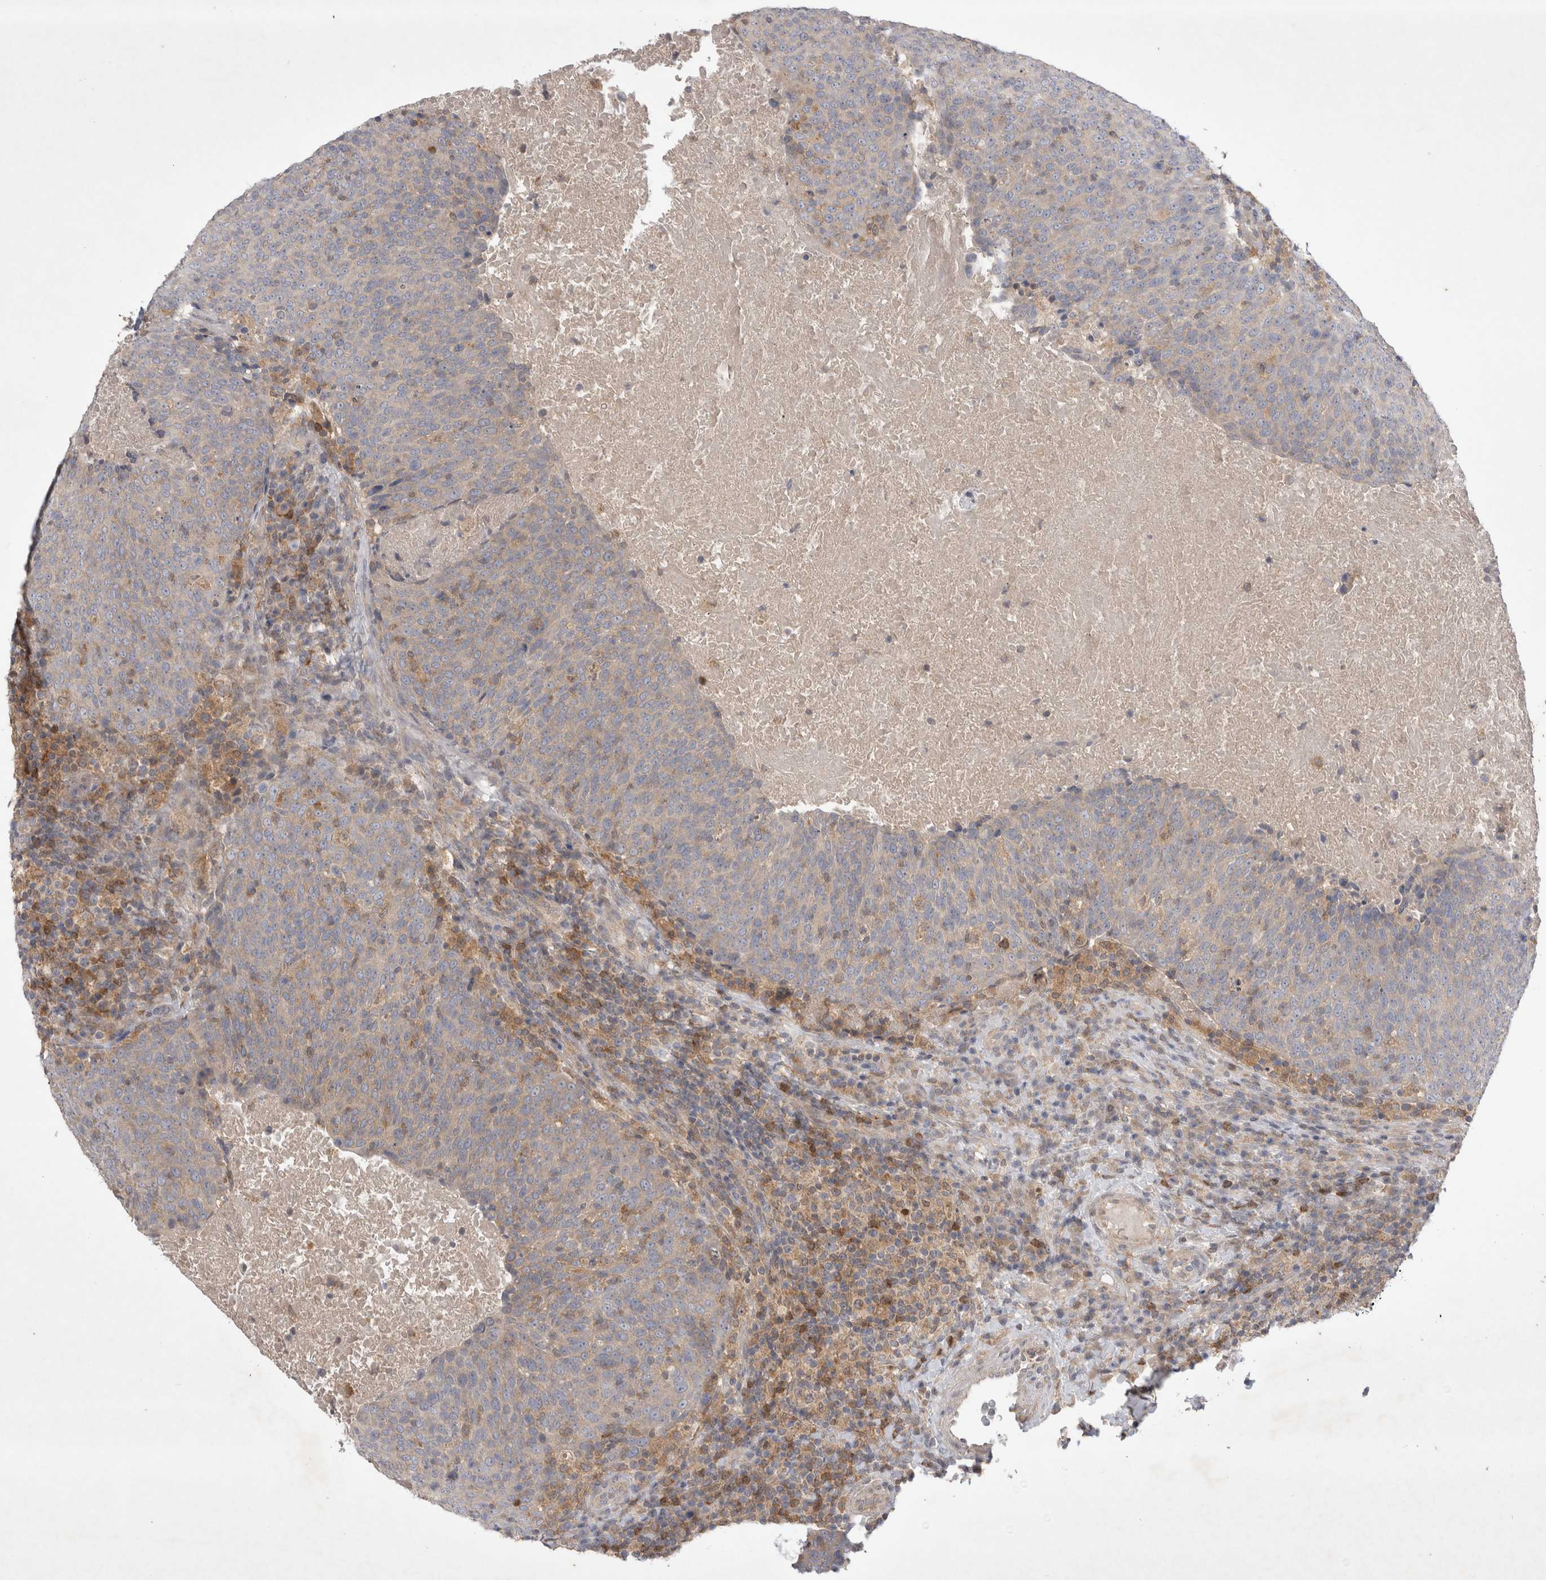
{"staining": {"intensity": "weak", "quantity": "<25%", "location": "cytoplasmic/membranous"}, "tissue": "head and neck cancer", "cell_type": "Tumor cells", "image_type": "cancer", "snomed": [{"axis": "morphology", "description": "Squamous cell carcinoma, NOS"}, {"axis": "morphology", "description": "Squamous cell carcinoma, metastatic, NOS"}, {"axis": "topography", "description": "Lymph node"}, {"axis": "topography", "description": "Head-Neck"}], "caption": "High power microscopy histopathology image of an IHC image of head and neck metastatic squamous cell carcinoma, revealing no significant staining in tumor cells. The staining is performed using DAB brown chromogen with nuclei counter-stained in using hematoxylin.", "gene": "SRD5A3", "patient": {"sex": "male", "age": 62}}